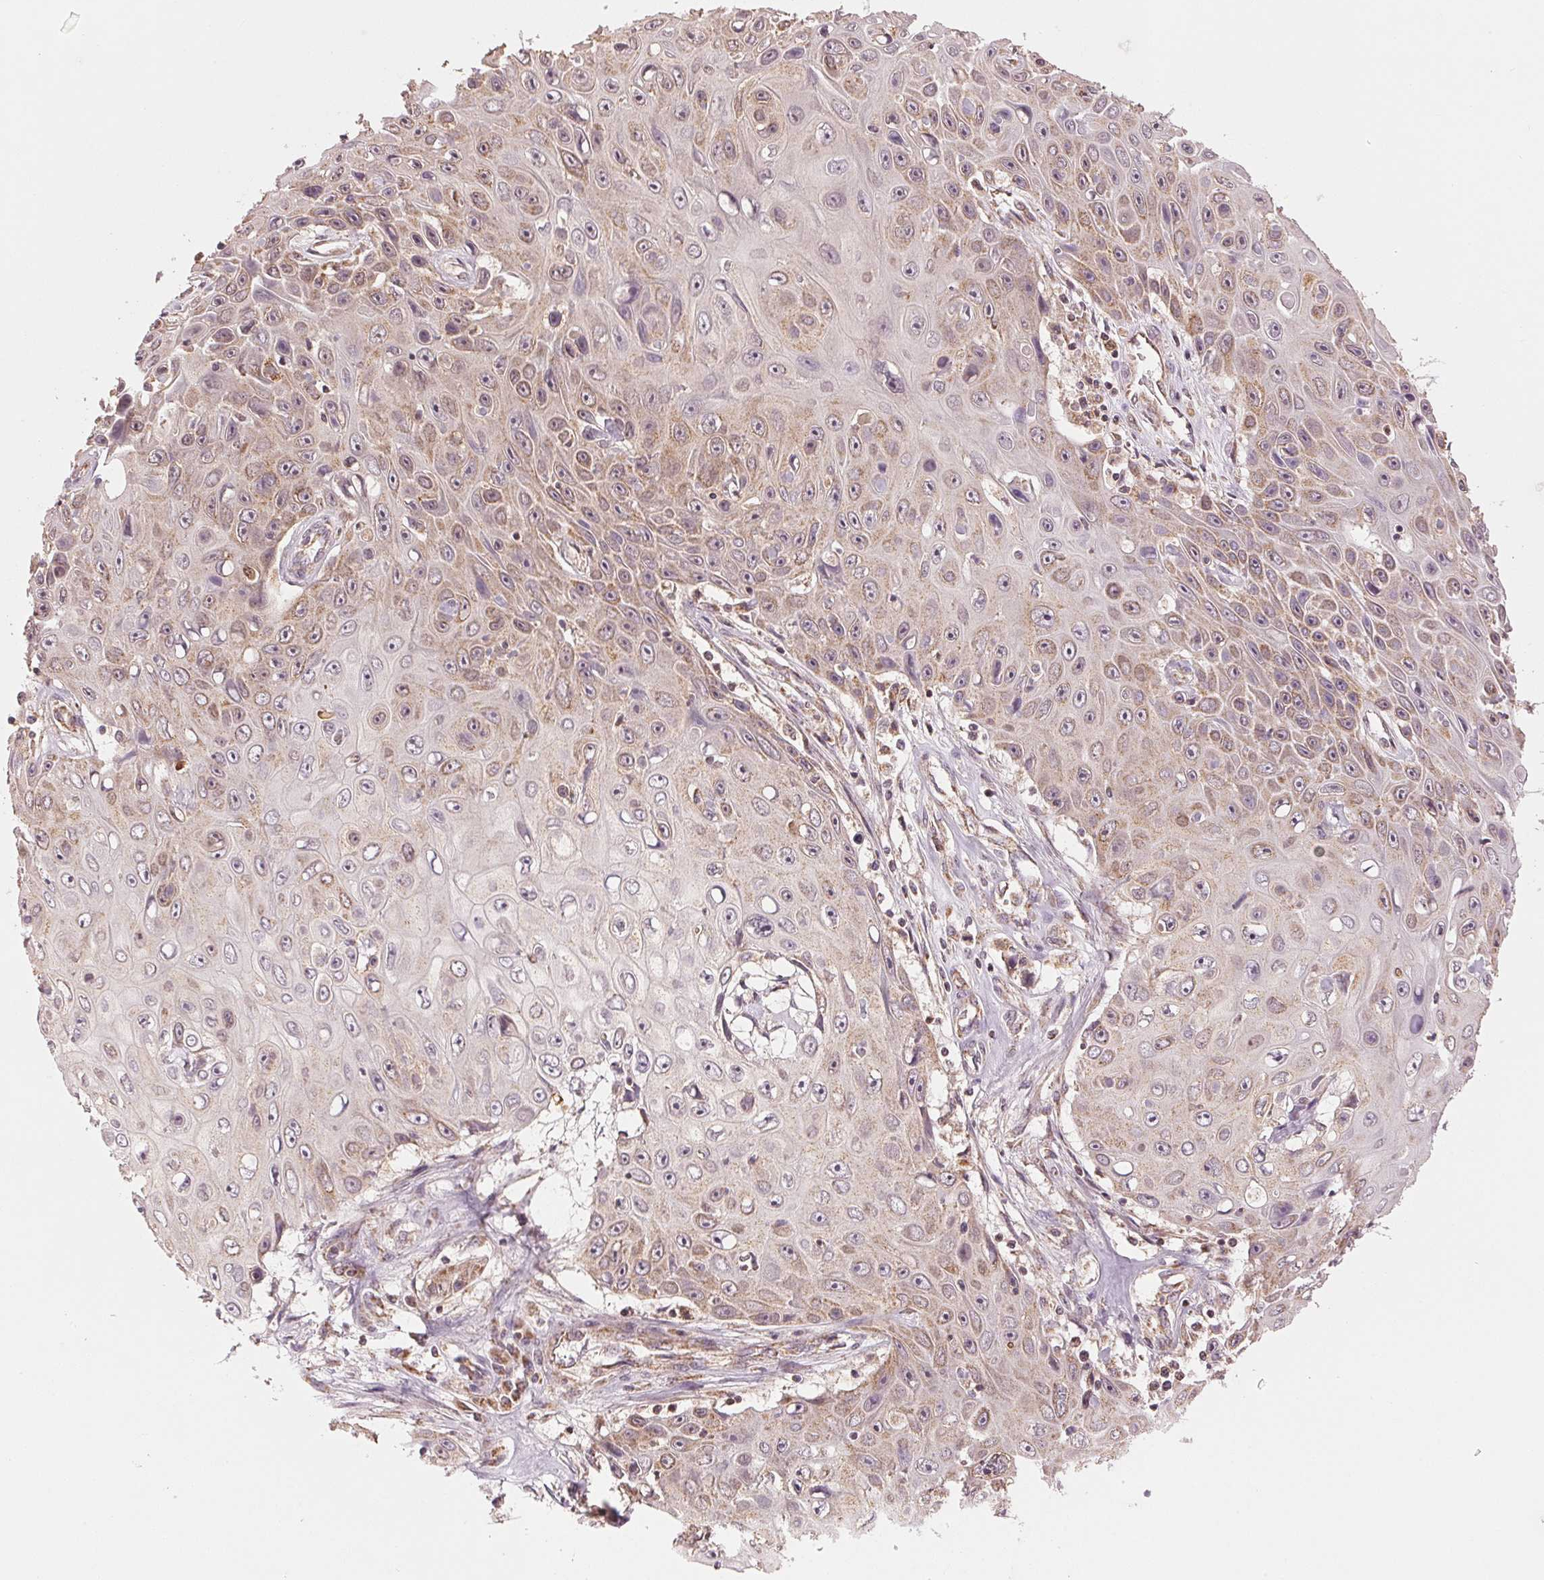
{"staining": {"intensity": "moderate", "quantity": "25%-75%", "location": "cytoplasmic/membranous,nuclear"}, "tissue": "skin cancer", "cell_type": "Tumor cells", "image_type": "cancer", "snomed": [{"axis": "morphology", "description": "Squamous cell carcinoma, NOS"}, {"axis": "topography", "description": "Skin"}], "caption": "DAB immunohistochemical staining of skin squamous cell carcinoma displays moderate cytoplasmic/membranous and nuclear protein expression in approximately 25%-75% of tumor cells.", "gene": "ARHGAP6", "patient": {"sex": "male", "age": 82}}